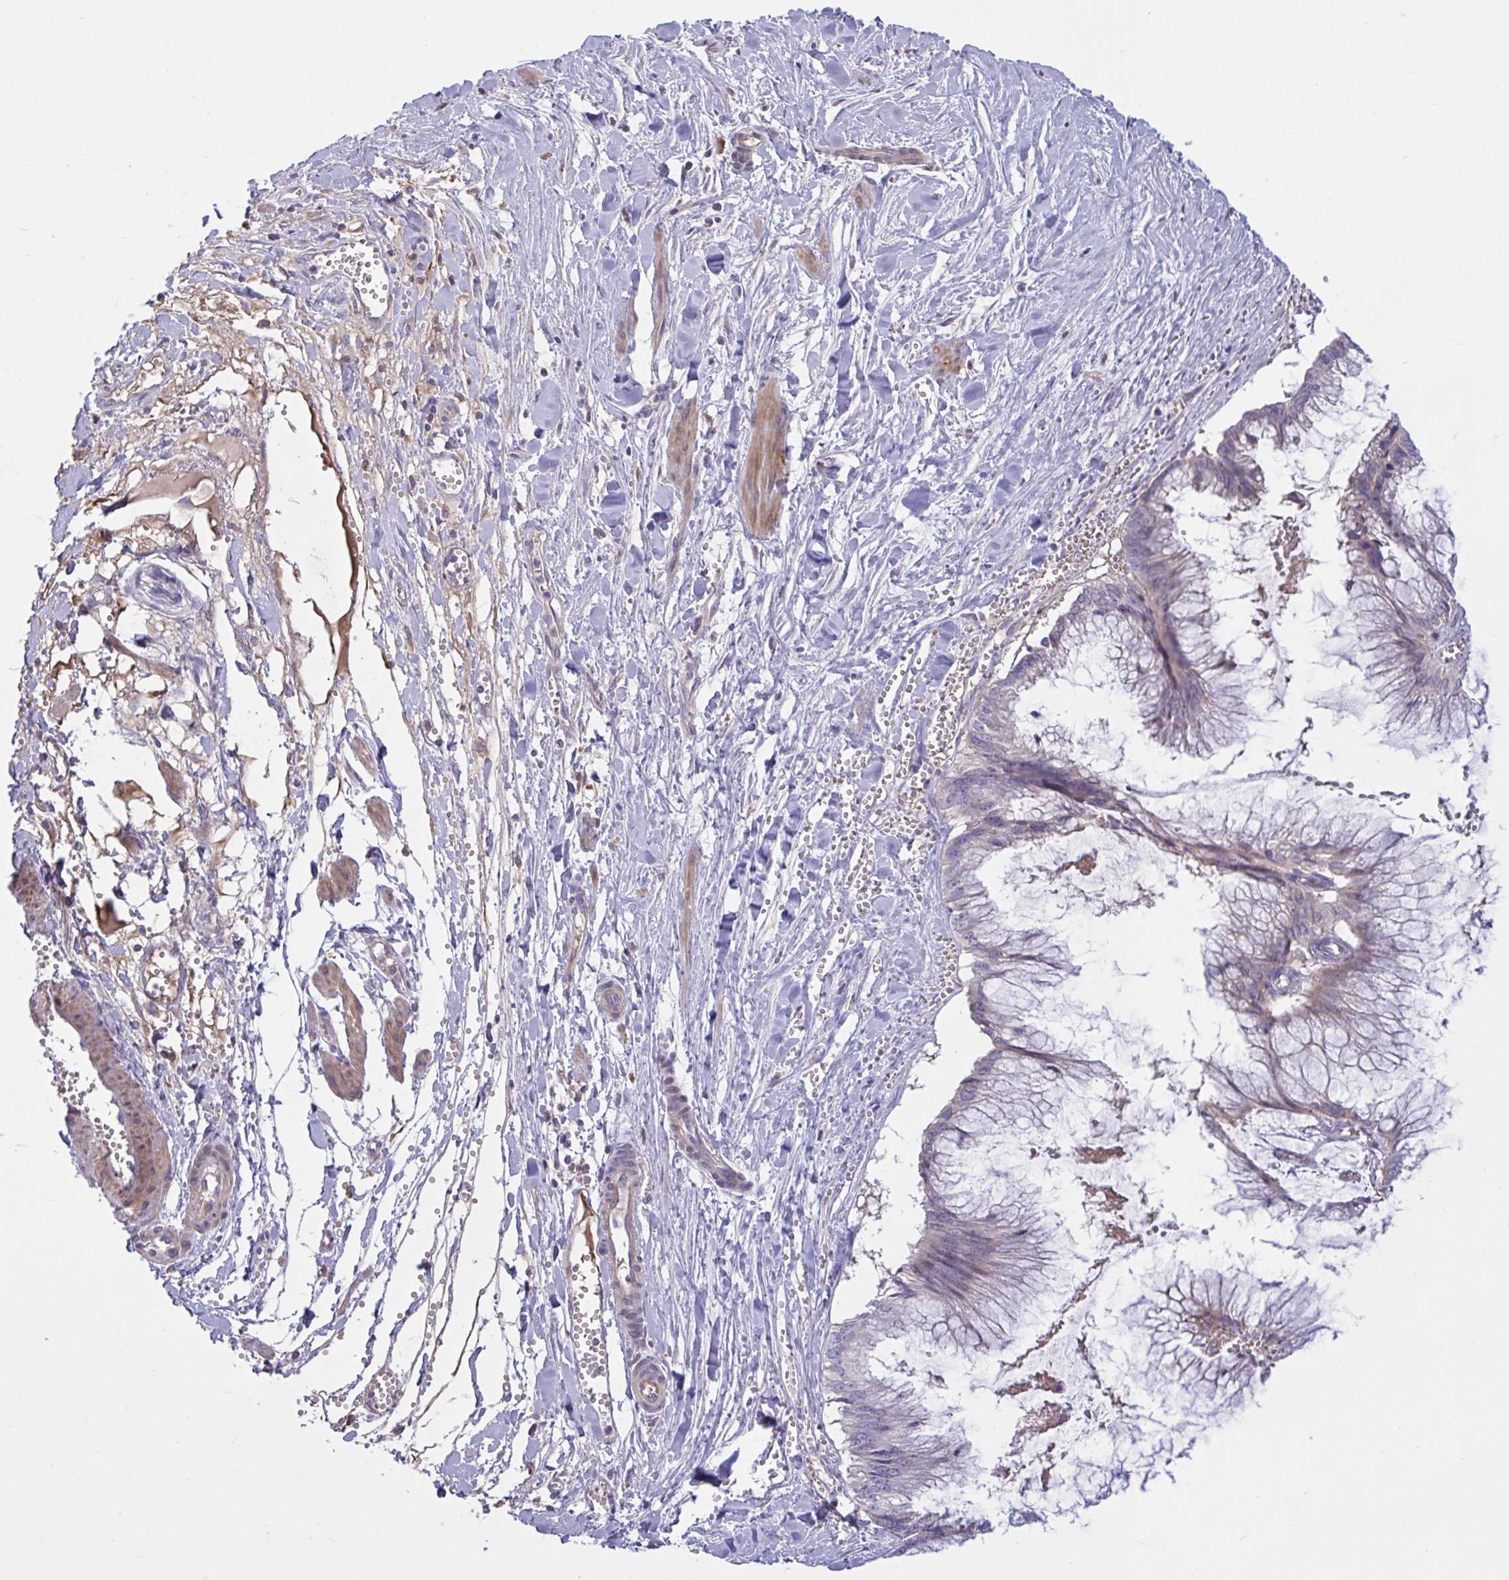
{"staining": {"intensity": "weak", "quantity": "<25%", "location": "cytoplasmic/membranous"}, "tissue": "ovarian cancer", "cell_type": "Tumor cells", "image_type": "cancer", "snomed": [{"axis": "morphology", "description": "Cystadenocarcinoma, mucinous, NOS"}, {"axis": "topography", "description": "Ovary"}], "caption": "Mucinous cystadenocarcinoma (ovarian) was stained to show a protein in brown. There is no significant staining in tumor cells.", "gene": "VWC2", "patient": {"sex": "female", "age": 44}}